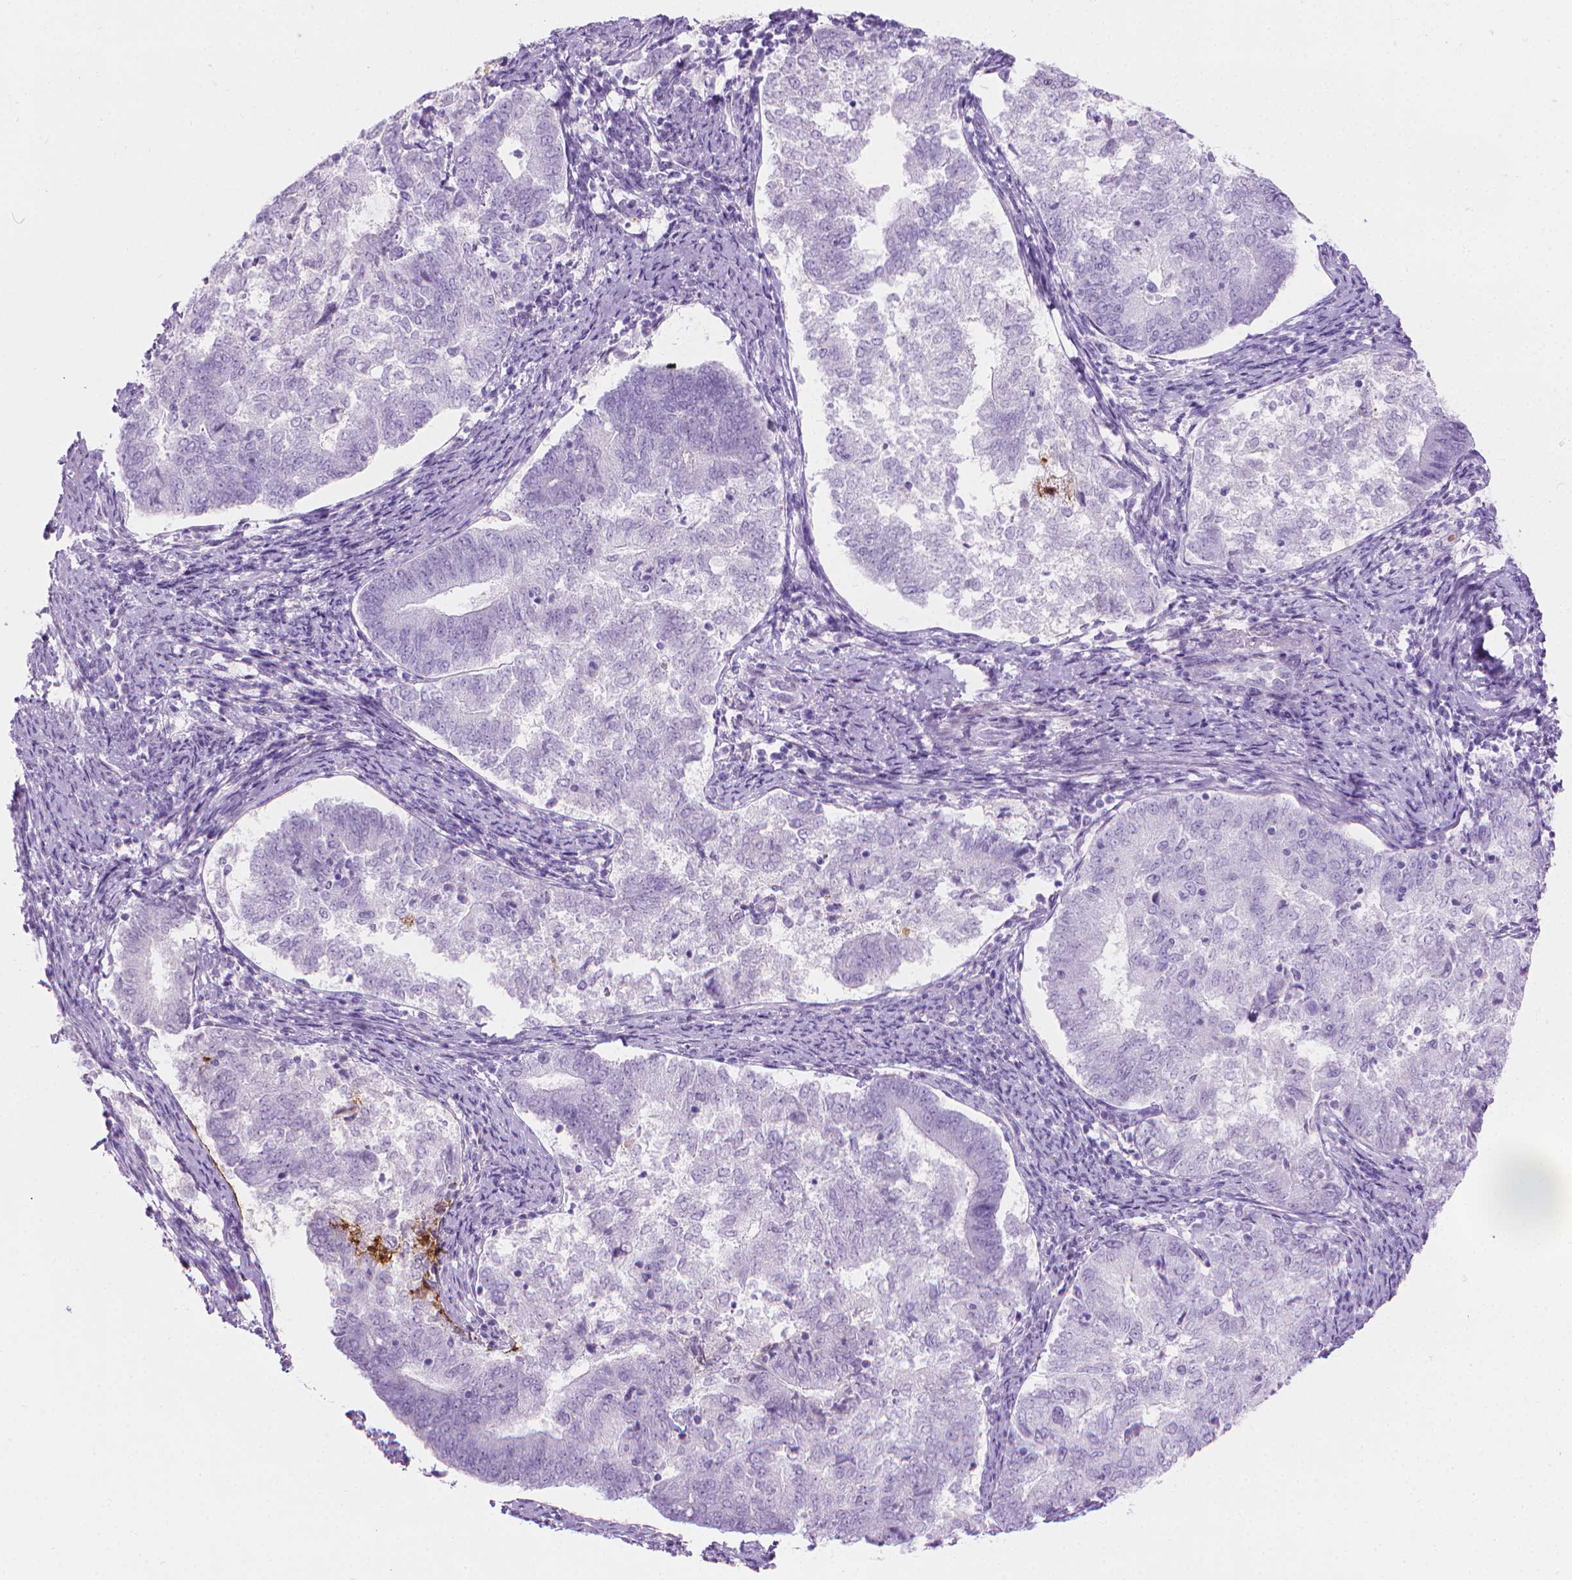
{"staining": {"intensity": "negative", "quantity": "none", "location": "none"}, "tissue": "endometrial cancer", "cell_type": "Tumor cells", "image_type": "cancer", "snomed": [{"axis": "morphology", "description": "Adenocarcinoma, NOS"}, {"axis": "topography", "description": "Endometrium"}], "caption": "This is an immunohistochemistry (IHC) histopathology image of human endometrial cancer. There is no positivity in tumor cells.", "gene": "CFAP52", "patient": {"sex": "female", "age": 65}}